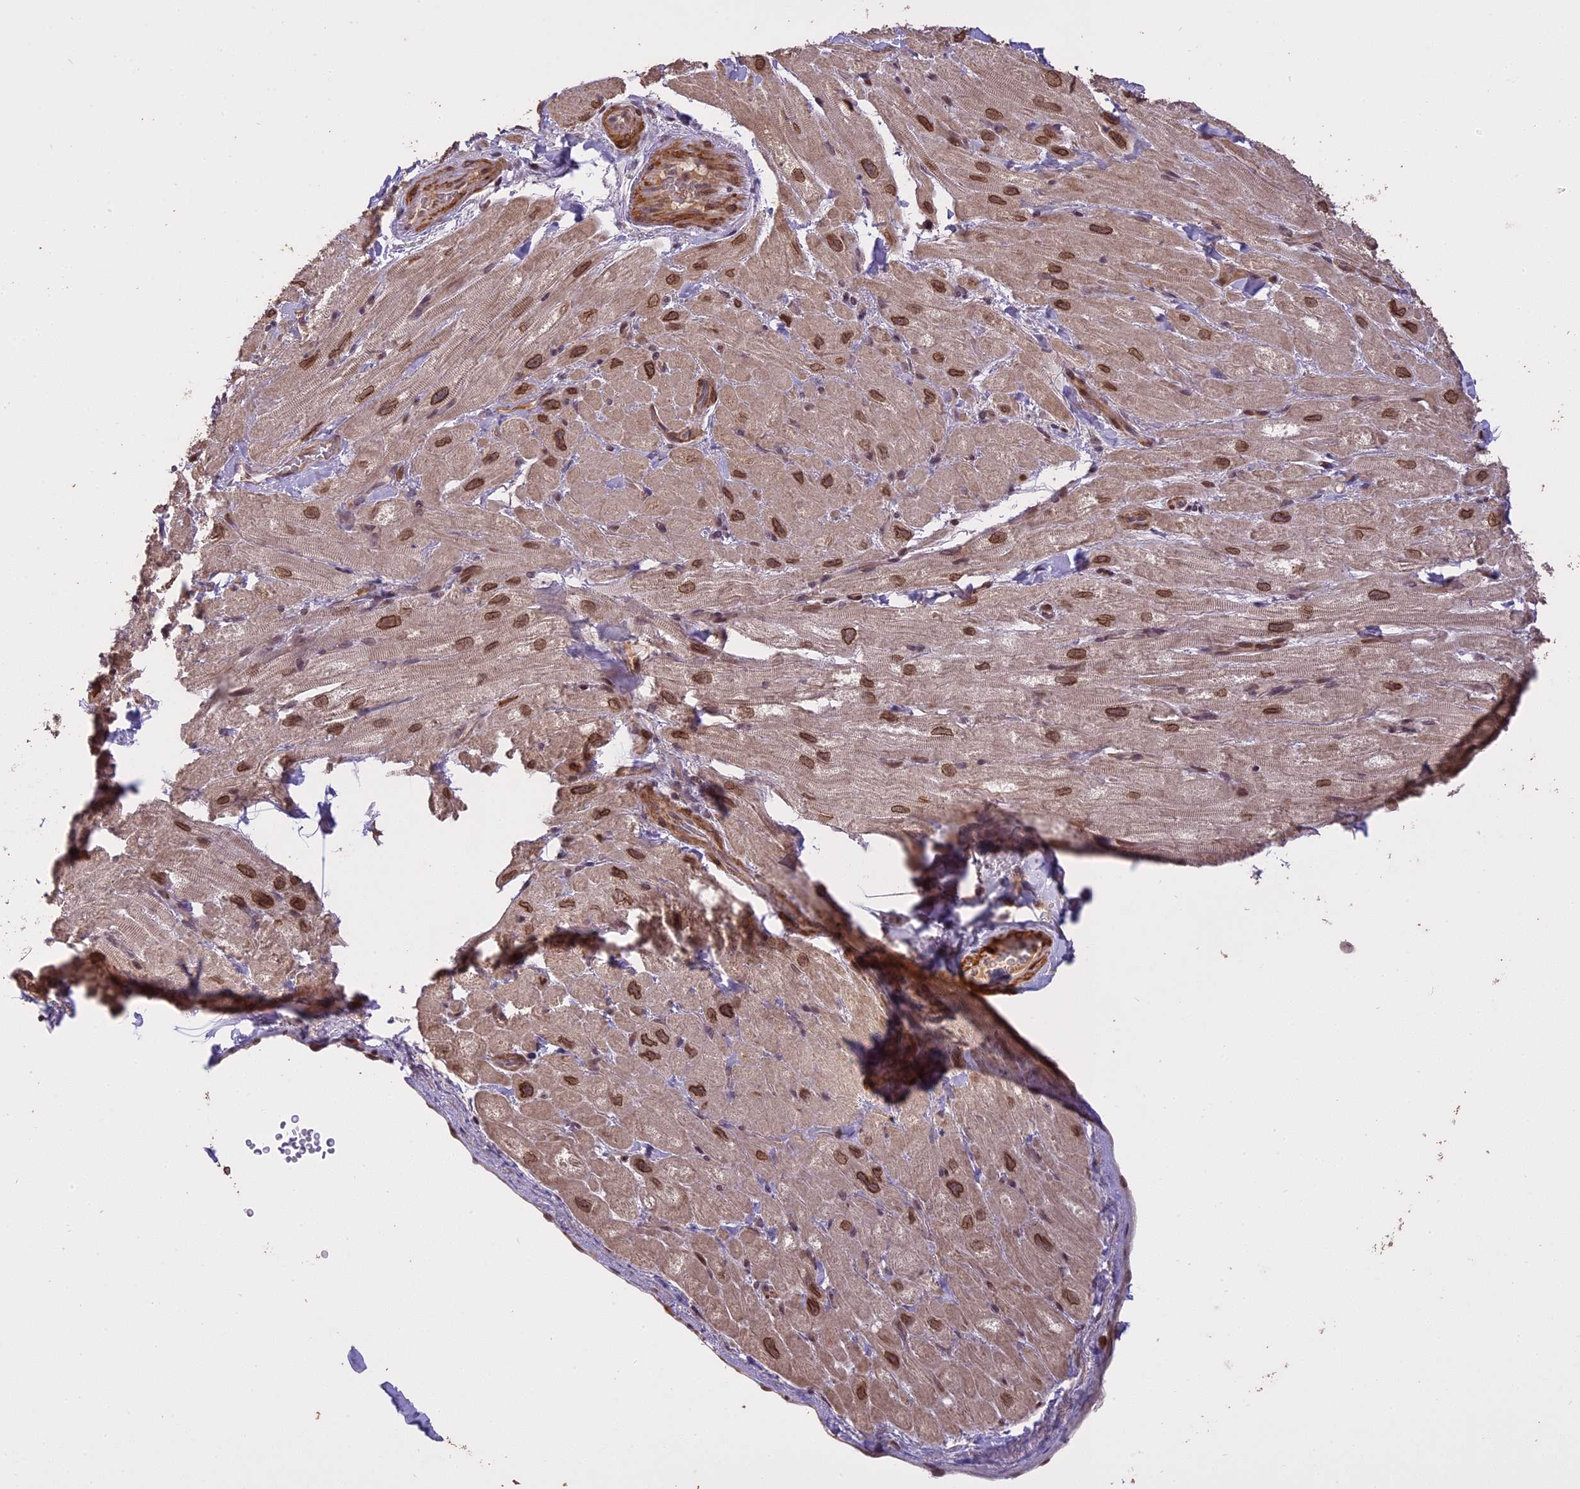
{"staining": {"intensity": "moderate", "quantity": "25%-75%", "location": "cytoplasmic/membranous,nuclear"}, "tissue": "heart muscle", "cell_type": "Cardiomyocytes", "image_type": "normal", "snomed": [{"axis": "morphology", "description": "Normal tissue, NOS"}, {"axis": "topography", "description": "Heart"}], "caption": "Moderate cytoplasmic/membranous,nuclear positivity is identified in approximately 25%-75% of cardiomyocytes in benign heart muscle. The protein is shown in brown color, while the nuclei are stained blue.", "gene": "PRELID2", "patient": {"sex": "male", "age": 65}}